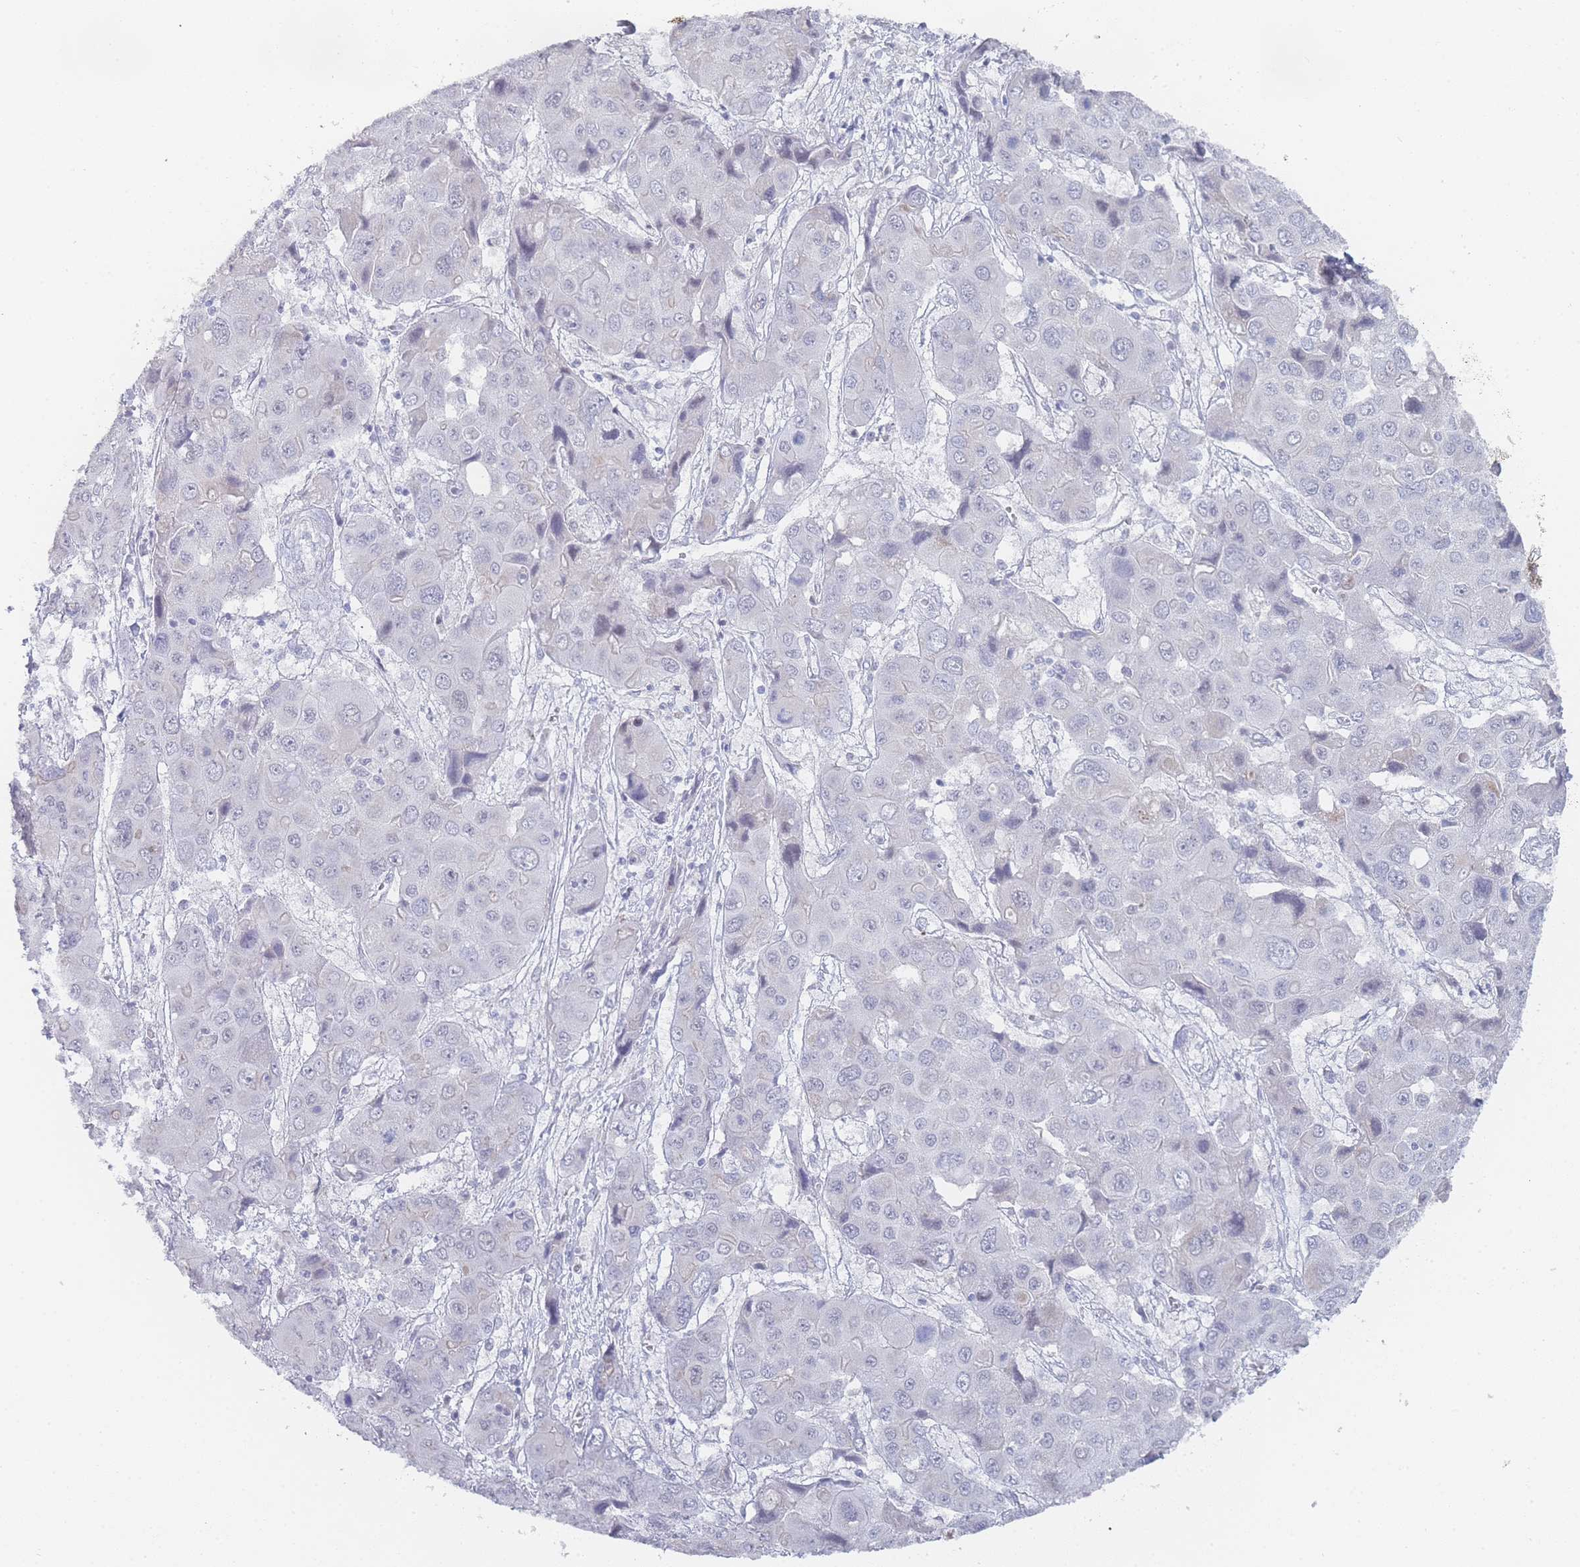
{"staining": {"intensity": "negative", "quantity": "none", "location": "none"}, "tissue": "liver cancer", "cell_type": "Tumor cells", "image_type": "cancer", "snomed": [{"axis": "morphology", "description": "Cholangiocarcinoma"}, {"axis": "topography", "description": "Liver"}], "caption": "This is a photomicrograph of IHC staining of liver cancer, which shows no staining in tumor cells. Nuclei are stained in blue.", "gene": "IMPG1", "patient": {"sex": "male", "age": 67}}